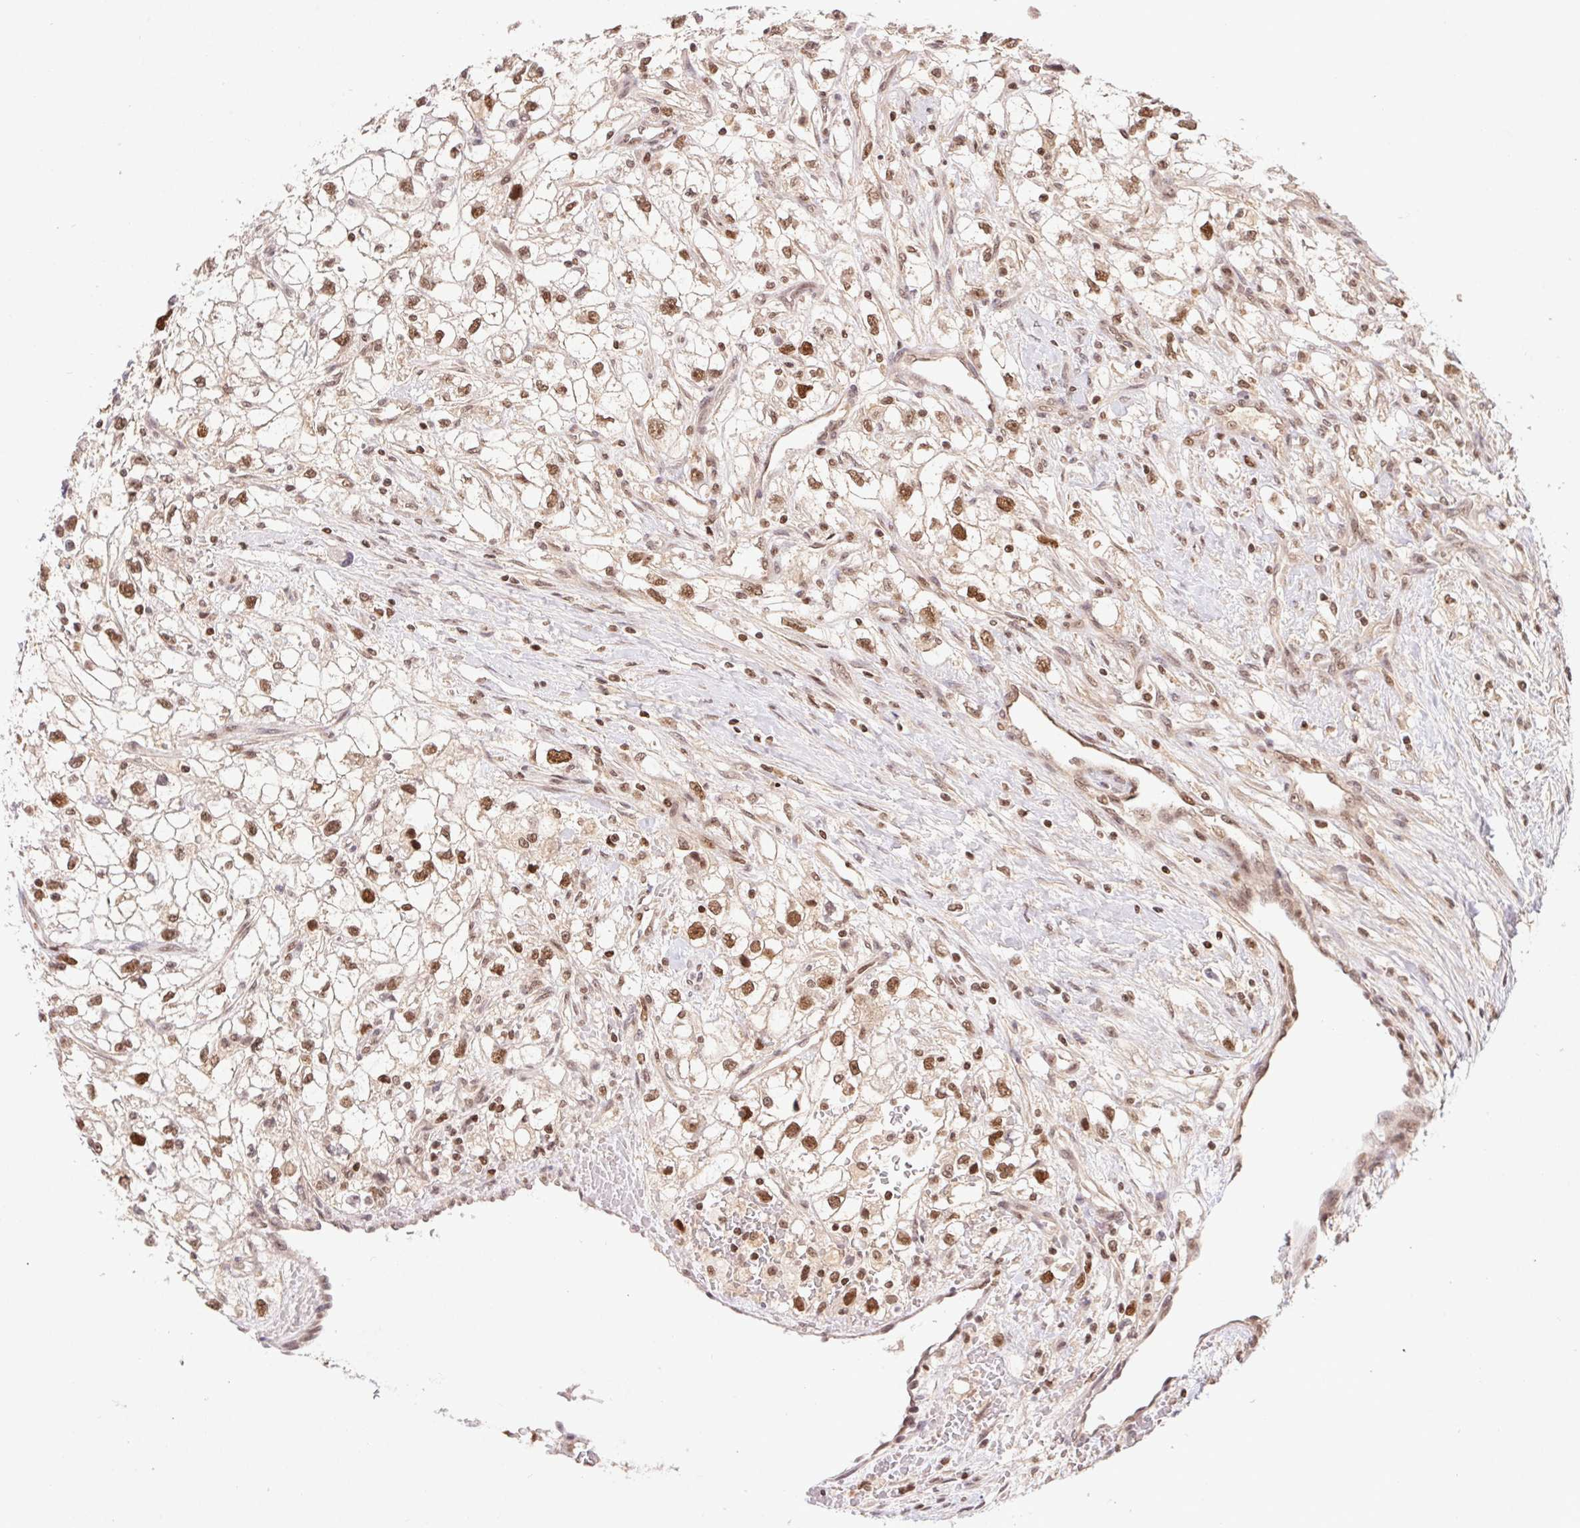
{"staining": {"intensity": "strong", "quantity": ">75%", "location": "nuclear"}, "tissue": "renal cancer", "cell_type": "Tumor cells", "image_type": "cancer", "snomed": [{"axis": "morphology", "description": "Adenocarcinoma, NOS"}, {"axis": "topography", "description": "Kidney"}], "caption": "Human renal cancer (adenocarcinoma) stained for a protein (brown) exhibits strong nuclear positive positivity in about >75% of tumor cells.", "gene": "POLD3", "patient": {"sex": "male", "age": 59}}